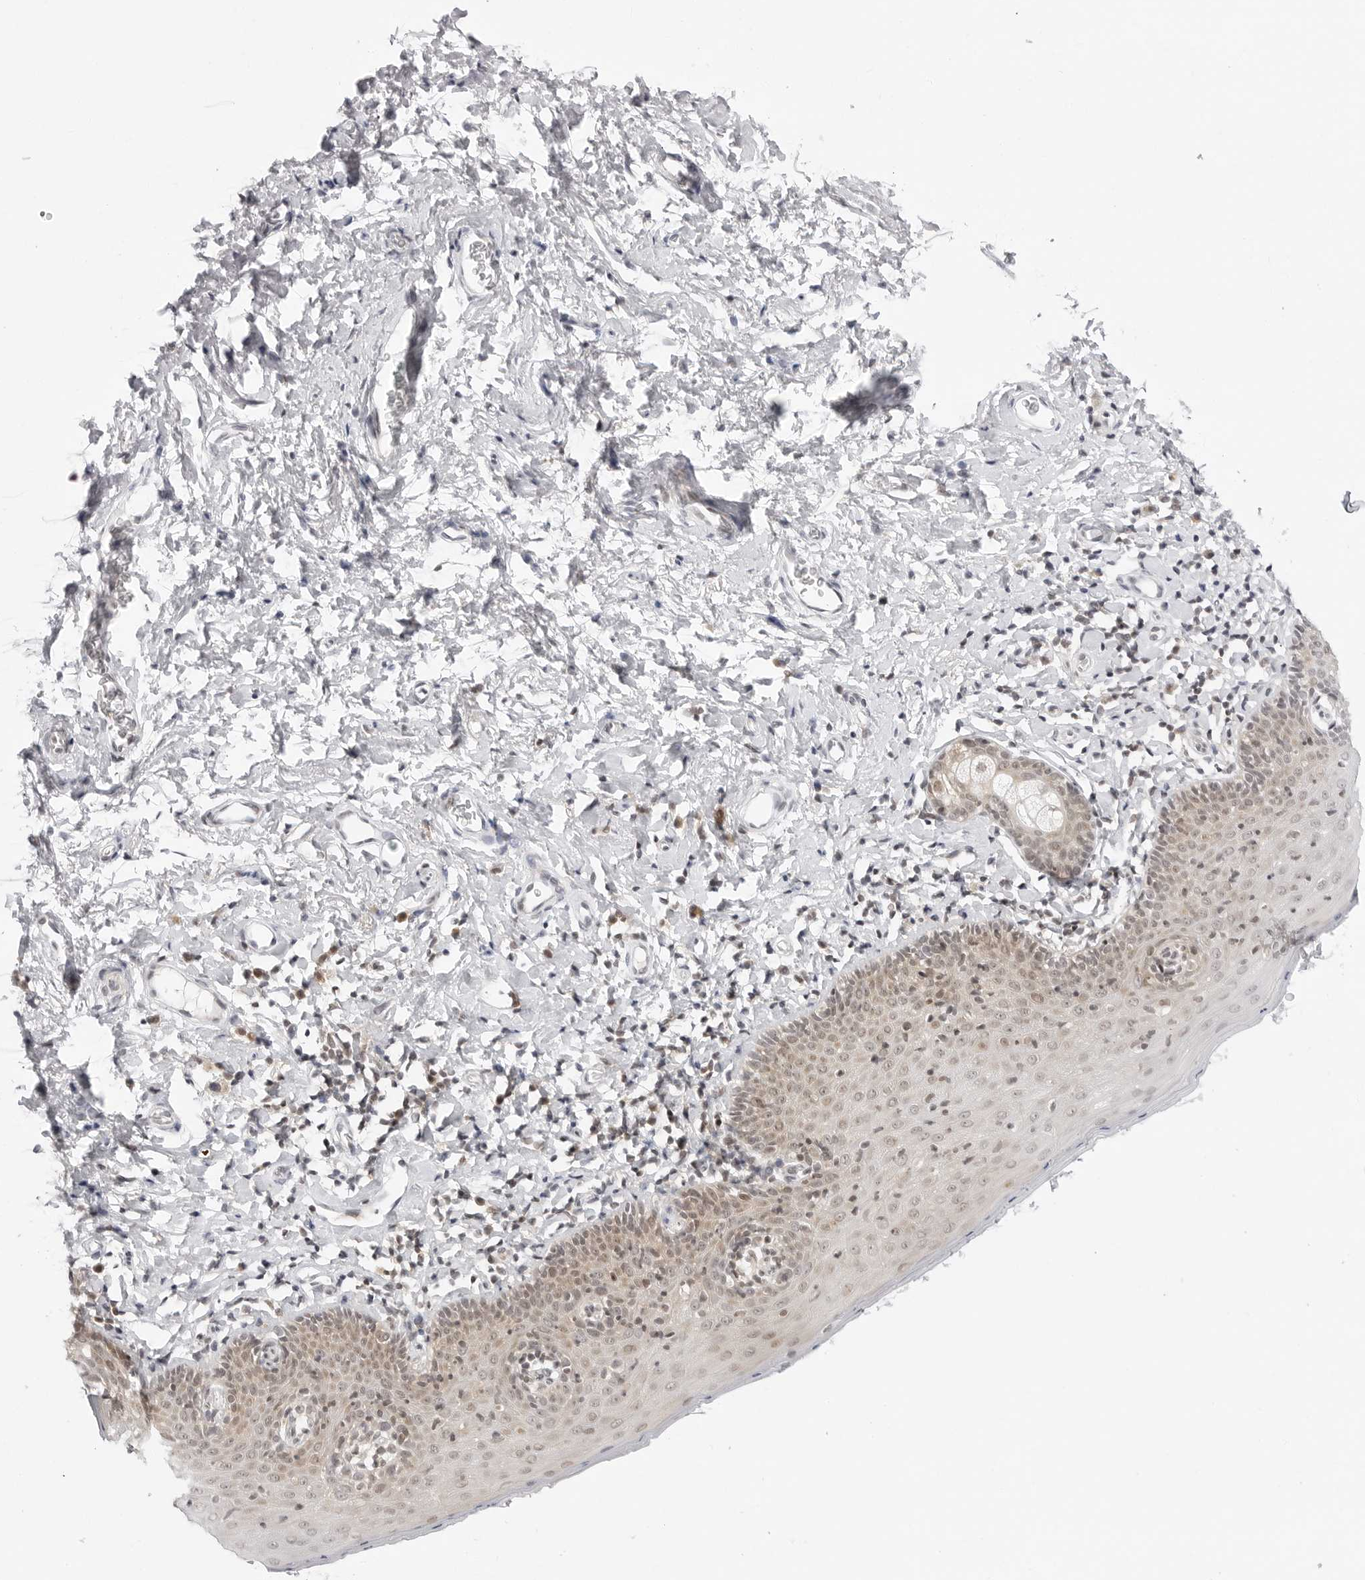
{"staining": {"intensity": "moderate", "quantity": "25%-75%", "location": "nuclear"}, "tissue": "skin", "cell_type": "Epidermal cells", "image_type": "normal", "snomed": [{"axis": "morphology", "description": "Normal tissue, NOS"}, {"axis": "topography", "description": "Vulva"}], "caption": "Skin stained with DAB (3,3'-diaminobenzidine) immunohistochemistry demonstrates medium levels of moderate nuclear positivity in approximately 25%-75% of epidermal cells. (Stains: DAB in brown, nuclei in blue, Microscopy: brightfield microscopy at high magnification).", "gene": "PPP2R5C", "patient": {"sex": "female", "age": 66}}